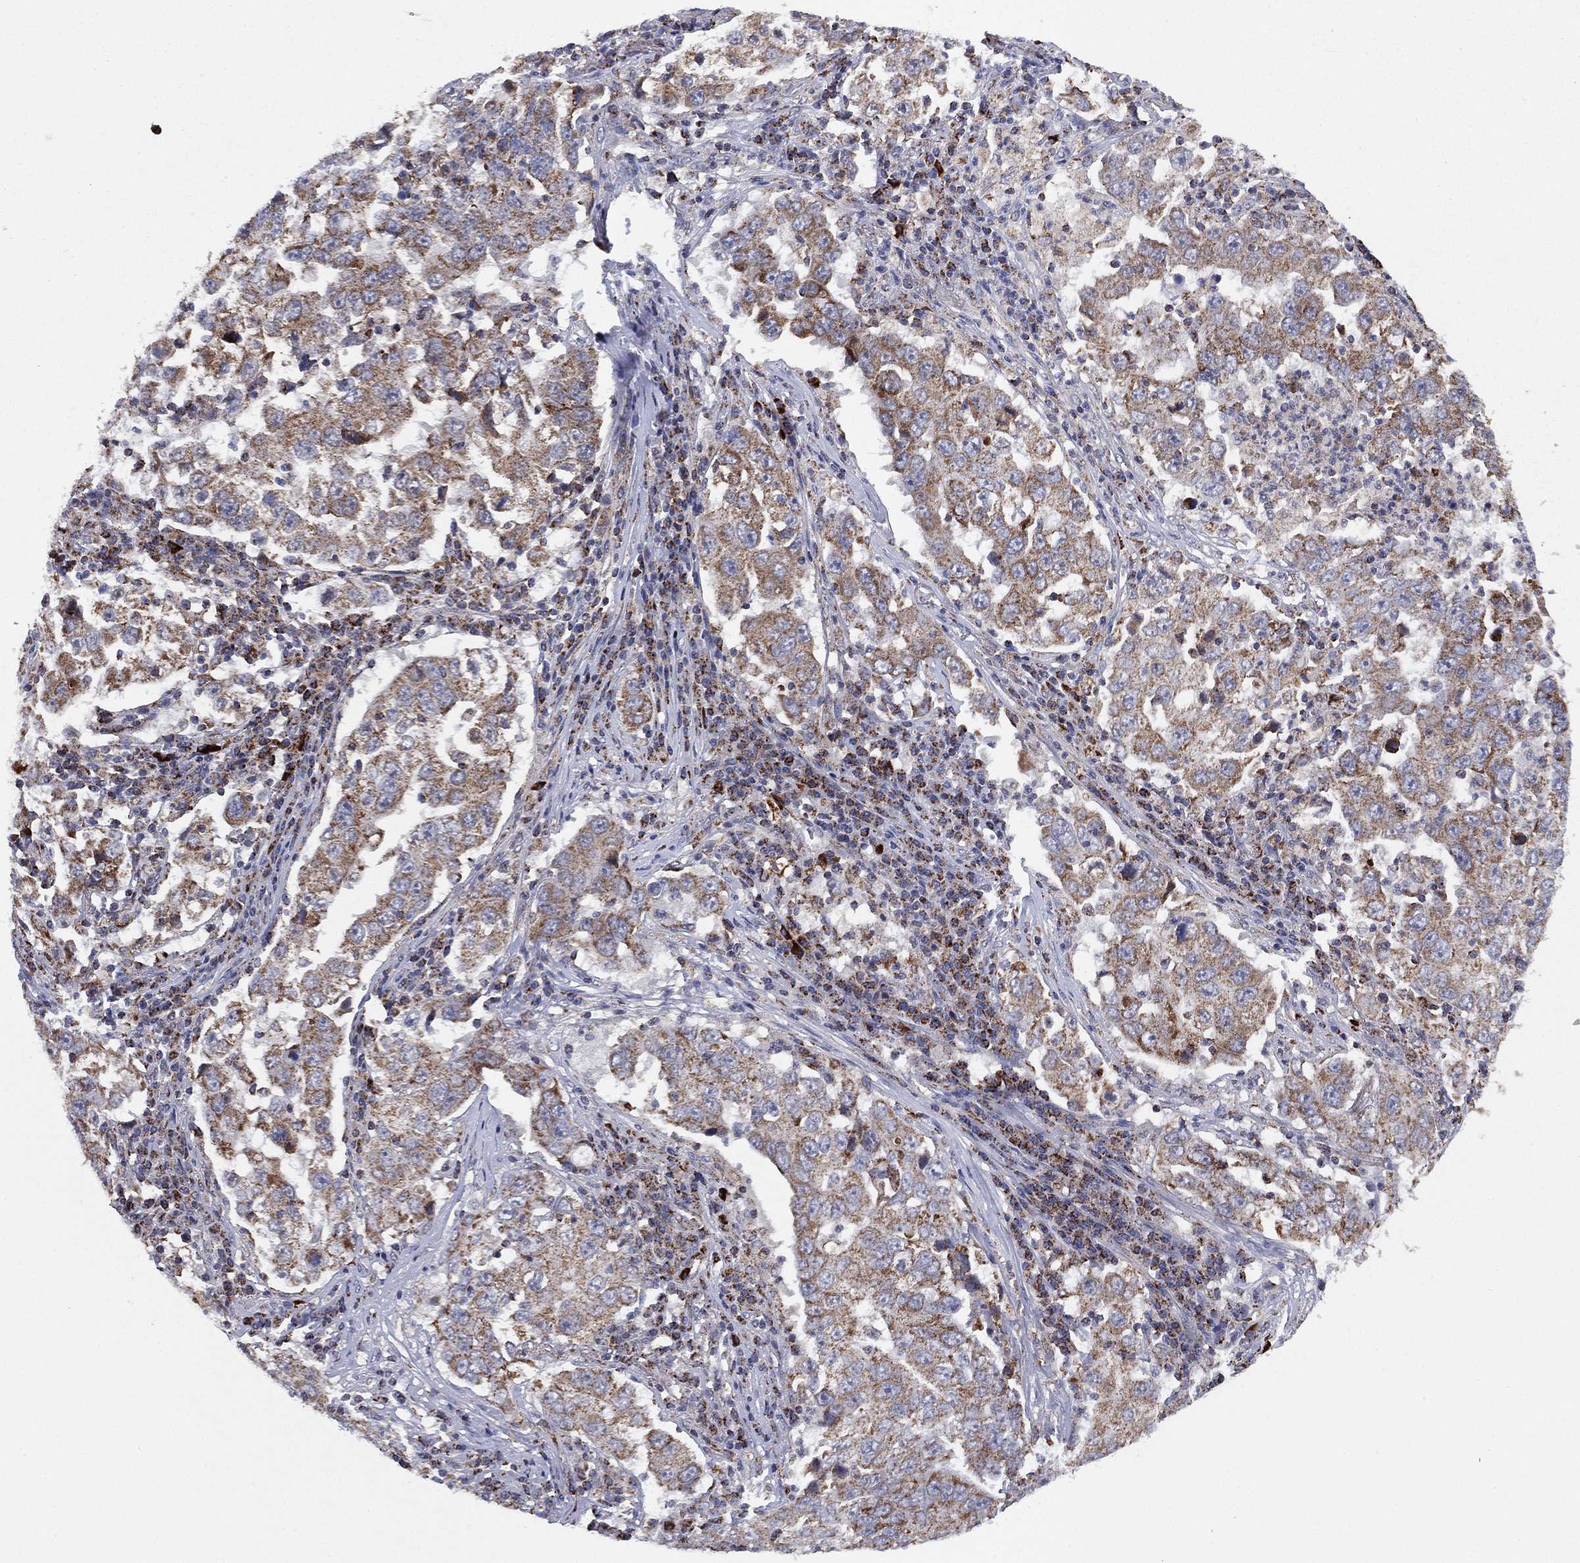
{"staining": {"intensity": "moderate", "quantity": ">75%", "location": "cytoplasmic/membranous"}, "tissue": "lung cancer", "cell_type": "Tumor cells", "image_type": "cancer", "snomed": [{"axis": "morphology", "description": "Adenocarcinoma, NOS"}, {"axis": "topography", "description": "Lung"}], "caption": "Immunohistochemical staining of human lung cancer (adenocarcinoma) exhibits medium levels of moderate cytoplasmic/membranous protein expression in approximately >75% of tumor cells.", "gene": "PPP2R5A", "patient": {"sex": "male", "age": 73}}